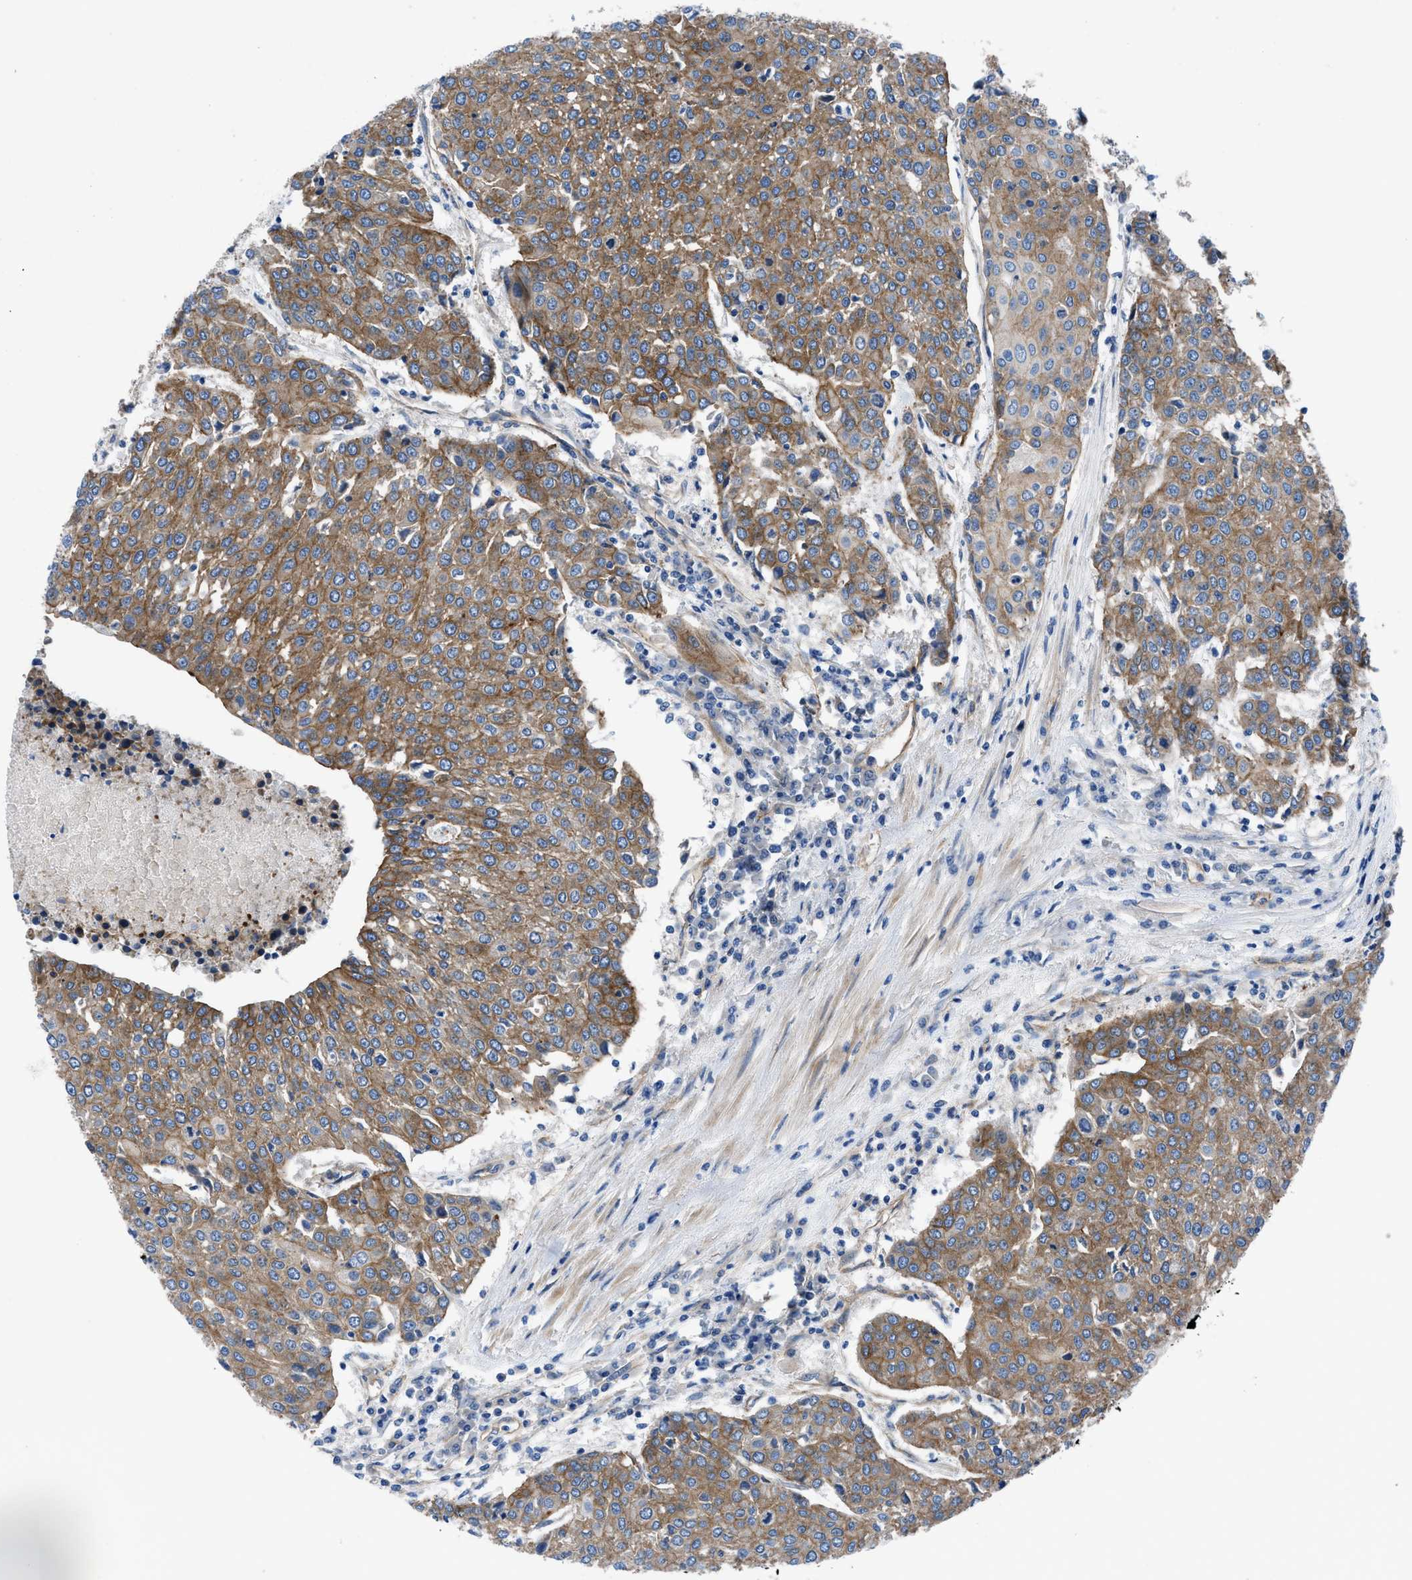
{"staining": {"intensity": "moderate", "quantity": ">75%", "location": "cytoplasmic/membranous"}, "tissue": "urothelial cancer", "cell_type": "Tumor cells", "image_type": "cancer", "snomed": [{"axis": "morphology", "description": "Urothelial carcinoma, High grade"}, {"axis": "topography", "description": "Urinary bladder"}], "caption": "The photomicrograph reveals a brown stain indicating the presence of a protein in the cytoplasmic/membranous of tumor cells in urothelial carcinoma (high-grade).", "gene": "TRIP4", "patient": {"sex": "female", "age": 85}}